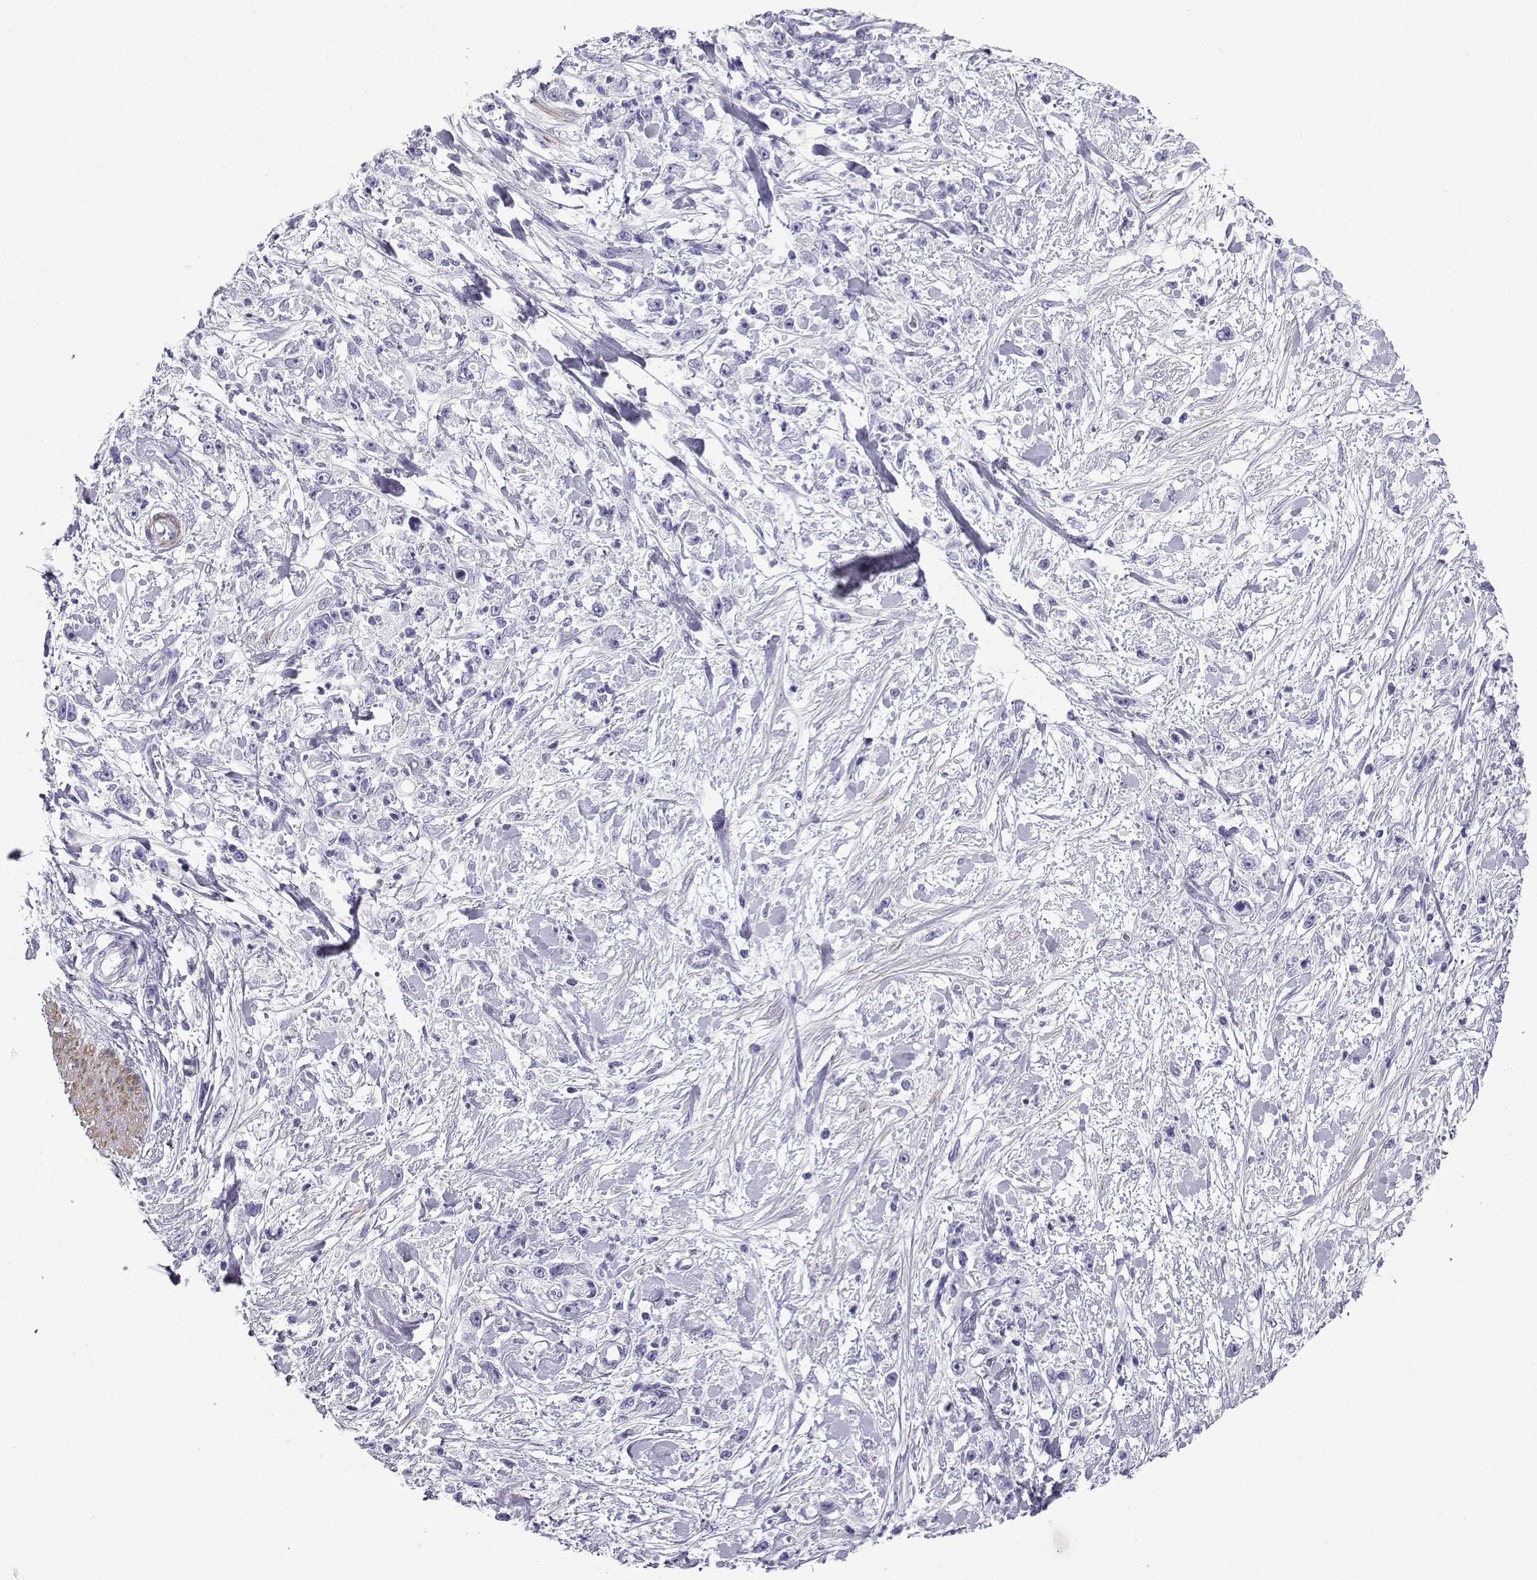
{"staining": {"intensity": "negative", "quantity": "none", "location": "none"}, "tissue": "stomach cancer", "cell_type": "Tumor cells", "image_type": "cancer", "snomed": [{"axis": "morphology", "description": "Adenocarcinoma, NOS"}, {"axis": "topography", "description": "Stomach"}], "caption": "Tumor cells are negative for brown protein staining in adenocarcinoma (stomach).", "gene": "KCNF1", "patient": {"sex": "female", "age": 59}}